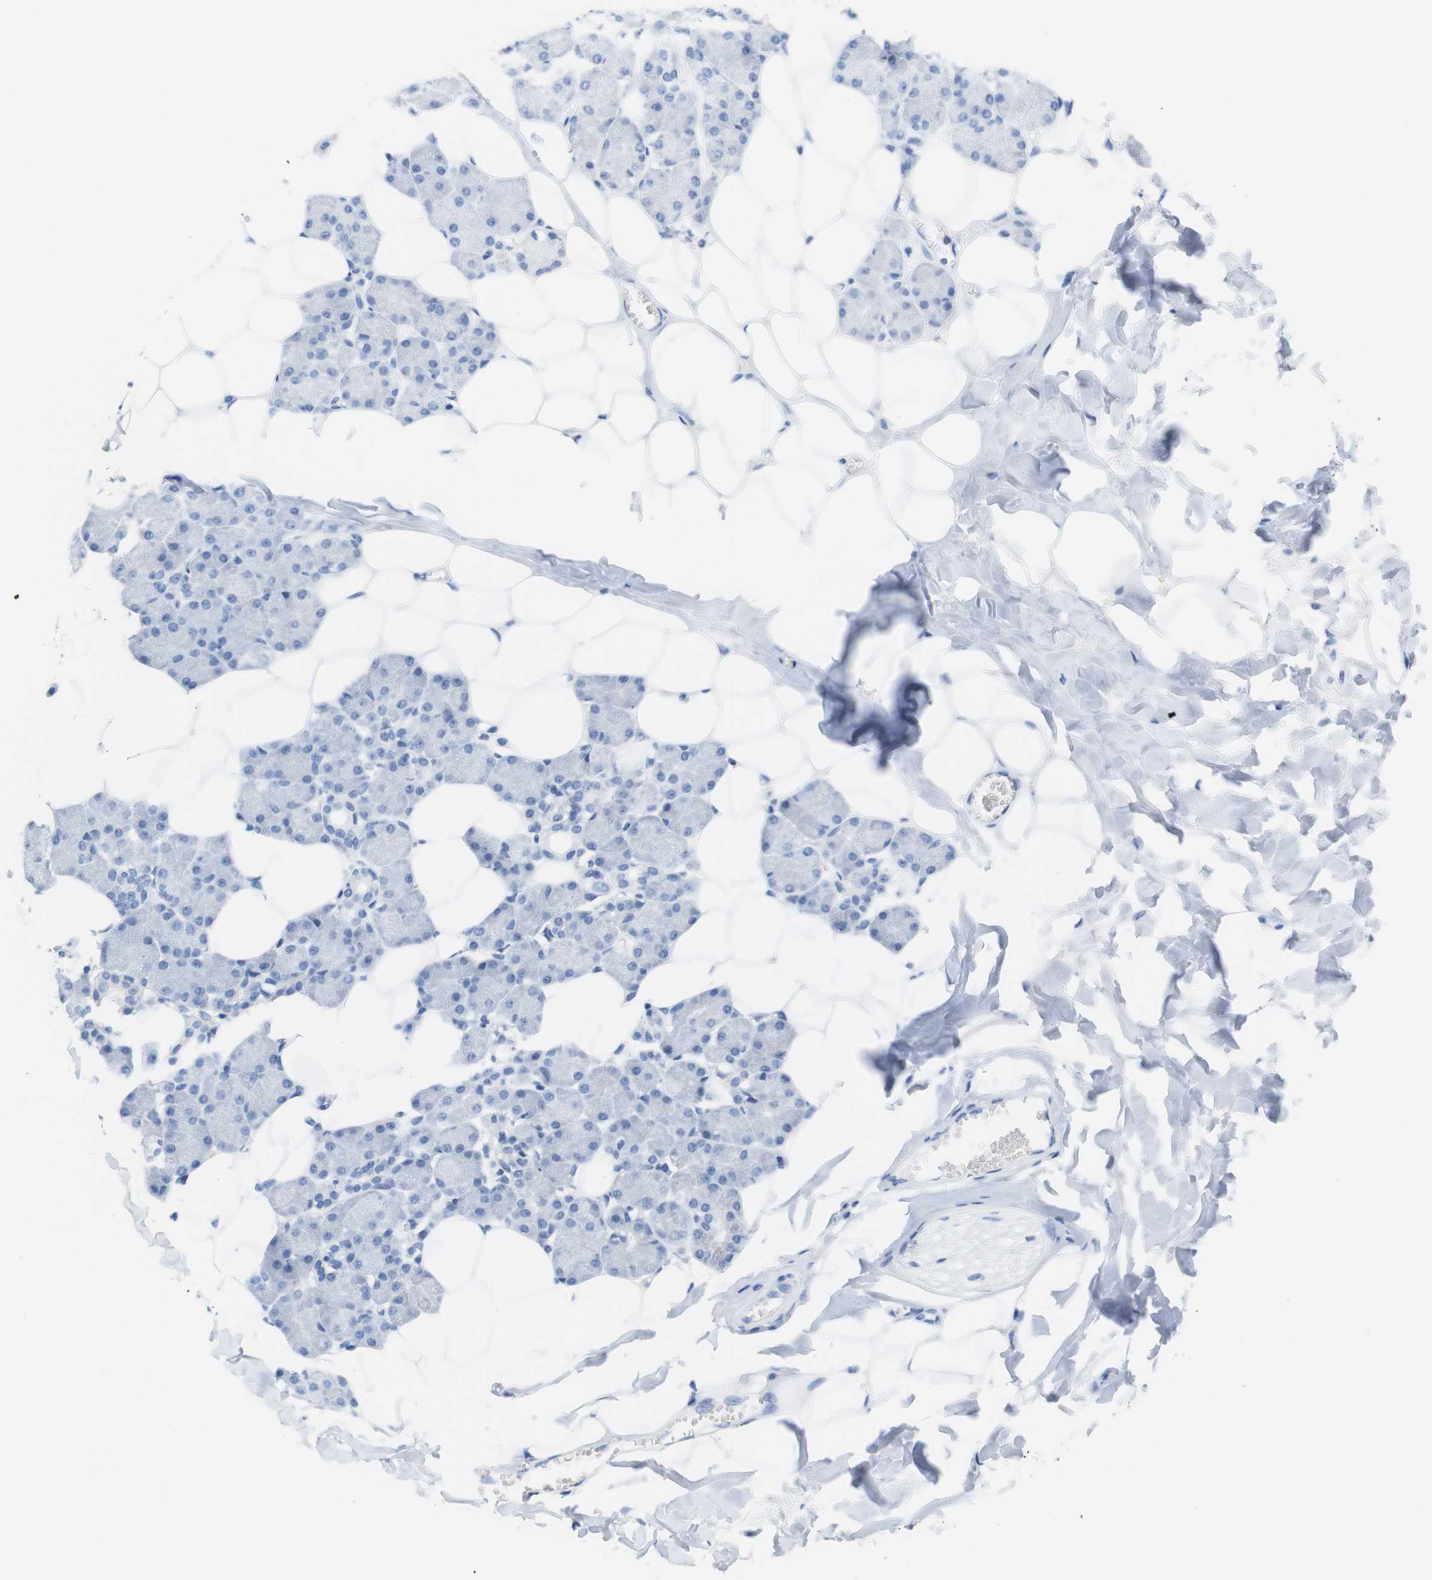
{"staining": {"intensity": "negative", "quantity": "none", "location": "none"}, "tissue": "salivary gland", "cell_type": "Glandular cells", "image_type": "normal", "snomed": [{"axis": "morphology", "description": "Normal tissue, NOS"}, {"axis": "morphology", "description": "Adenoma, NOS"}, {"axis": "topography", "description": "Salivary gland"}], "caption": "Histopathology image shows no significant protein positivity in glandular cells of benign salivary gland.", "gene": "LAG3", "patient": {"sex": "female", "age": 32}}